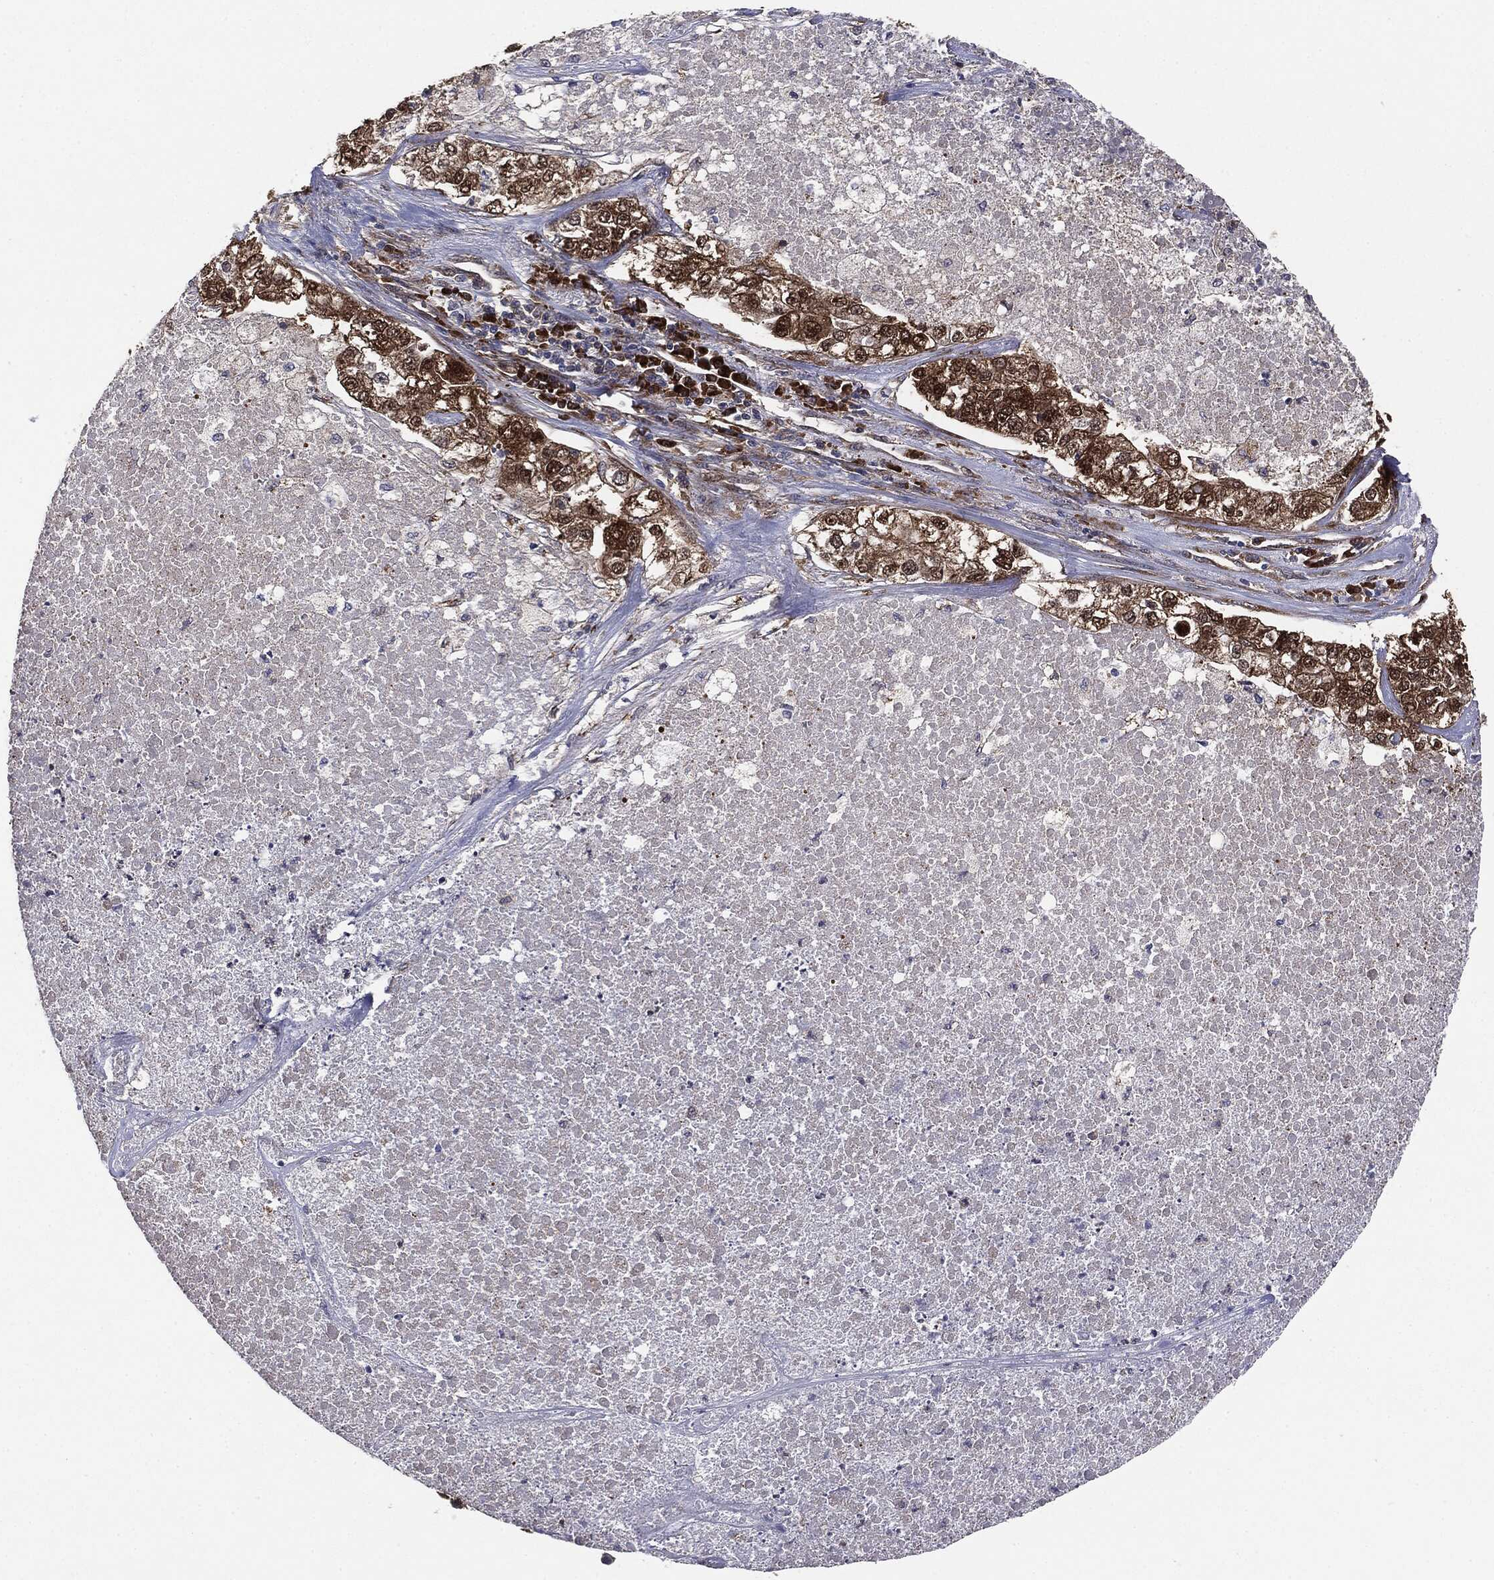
{"staining": {"intensity": "strong", "quantity": ">75%", "location": "cytoplasmic/membranous"}, "tissue": "lung cancer", "cell_type": "Tumor cells", "image_type": "cancer", "snomed": [{"axis": "morphology", "description": "Adenocarcinoma, NOS"}, {"axis": "topography", "description": "Lung"}], "caption": "Lung cancer (adenocarcinoma) stained for a protein reveals strong cytoplasmic/membranous positivity in tumor cells.", "gene": "NME1", "patient": {"sex": "male", "age": 49}}